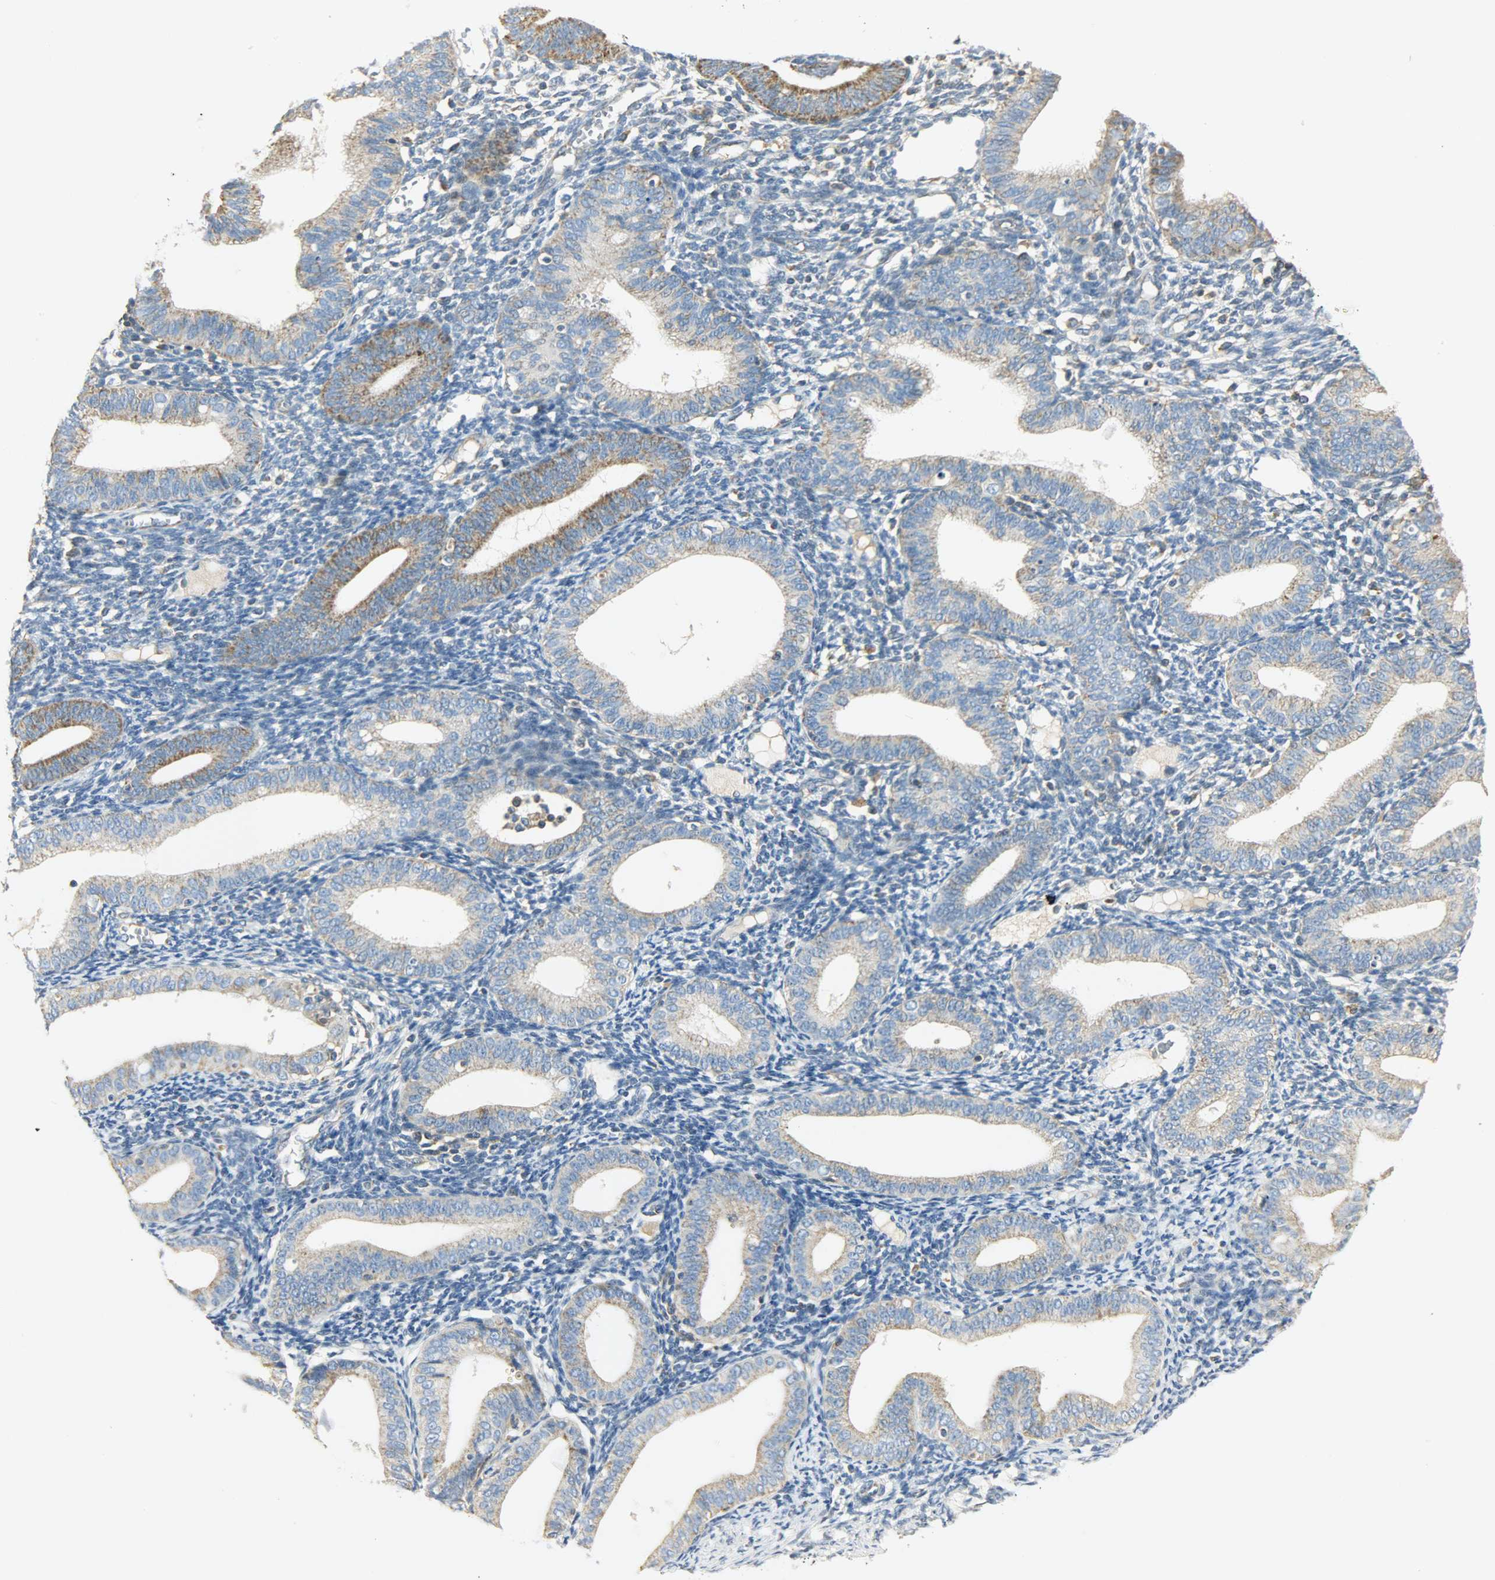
{"staining": {"intensity": "negative", "quantity": "none", "location": "none"}, "tissue": "endometrium", "cell_type": "Cells in endometrial stroma", "image_type": "normal", "snomed": [{"axis": "morphology", "description": "Normal tissue, NOS"}, {"axis": "topography", "description": "Endometrium"}], "caption": "This histopathology image is of benign endometrium stained with IHC to label a protein in brown with the nuclei are counter-stained blue. There is no positivity in cells in endometrial stroma.", "gene": "NNT", "patient": {"sex": "female", "age": 61}}